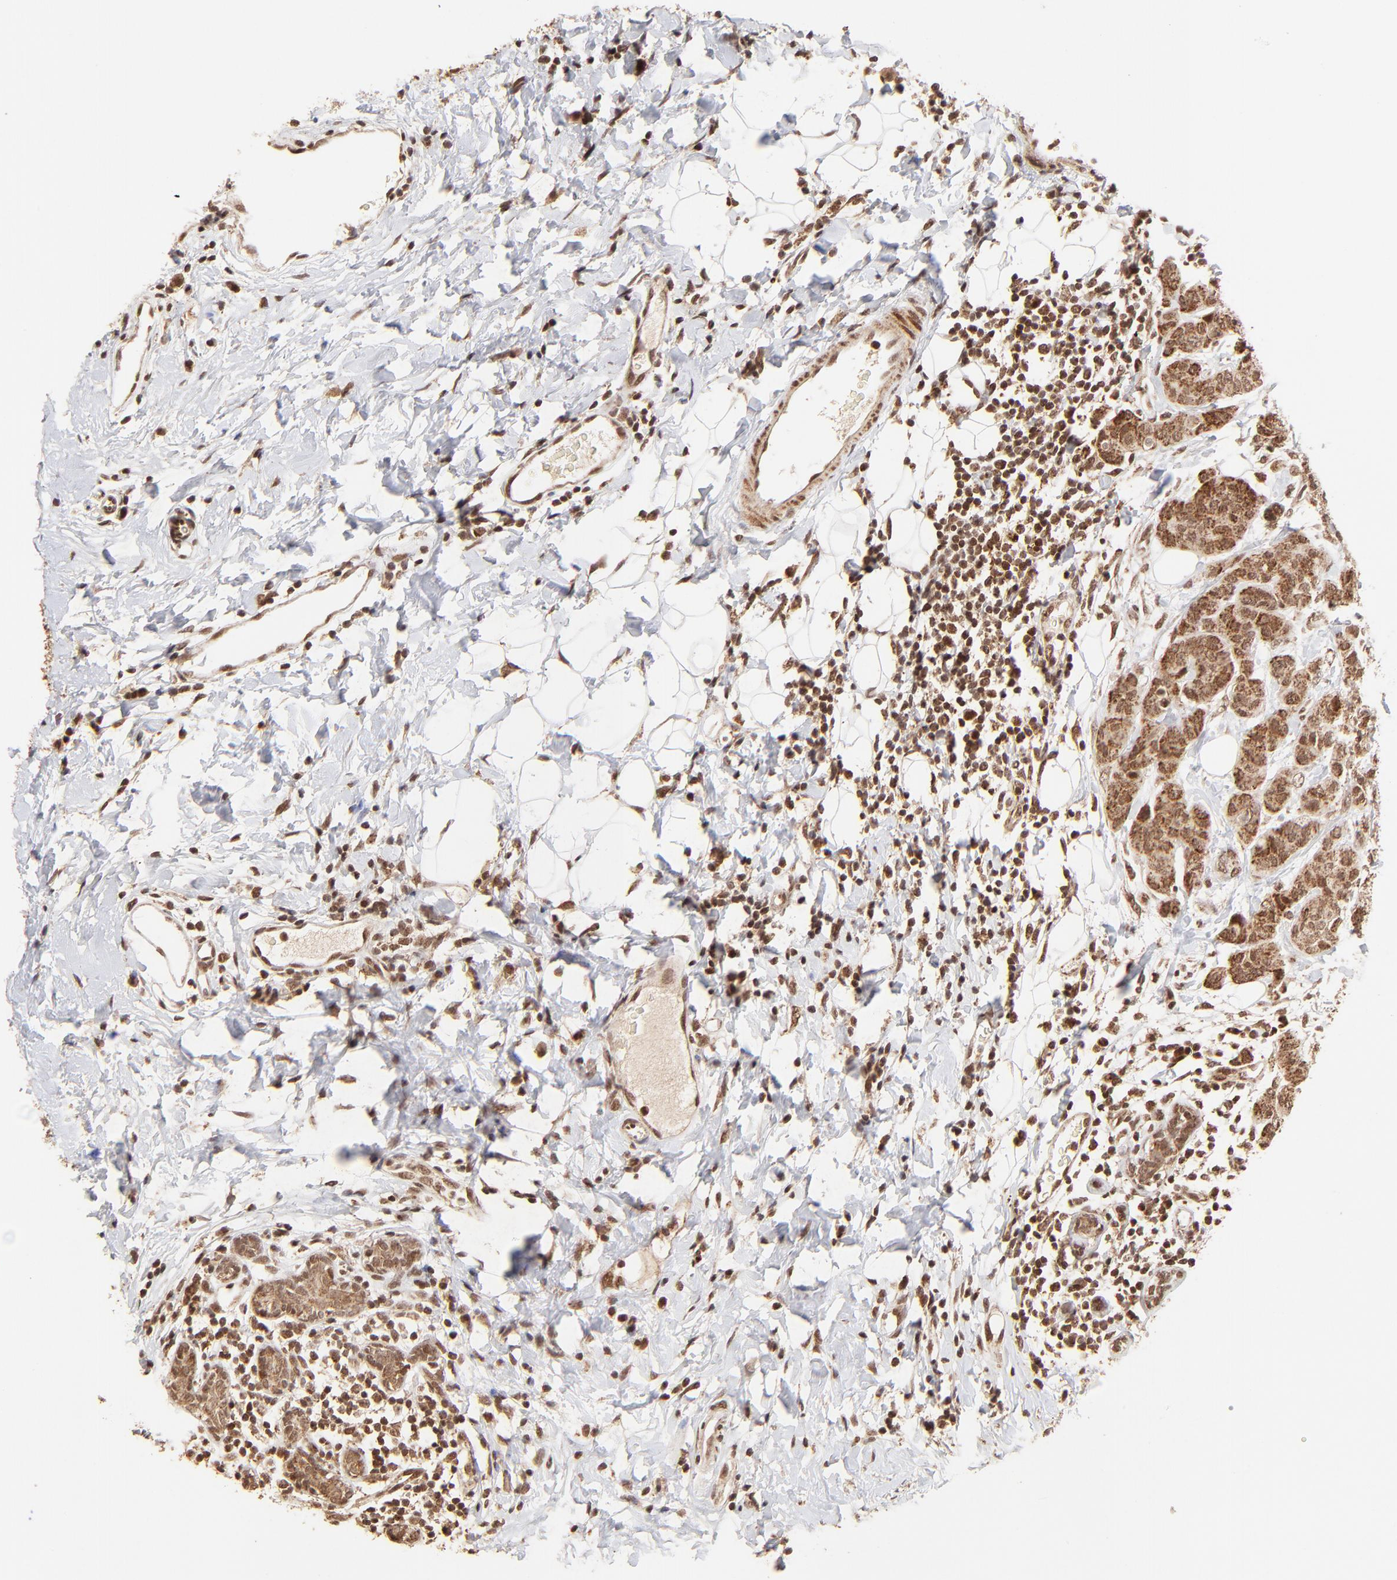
{"staining": {"intensity": "strong", "quantity": ">75%", "location": "cytoplasmic/membranous,nuclear"}, "tissue": "breast cancer", "cell_type": "Tumor cells", "image_type": "cancer", "snomed": [{"axis": "morphology", "description": "Duct carcinoma"}, {"axis": "topography", "description": "Breast"}], "caption": "Breast cancer stained with DAB IHC demonstrates high levels of strong cytoplasmic/membranous and nuclear positivity in approximately >75% of tumor cells. Ihc stains the protein in brown and the nuclei are stained blue.", "gene": "MED15", "patient": {"sex": "female", "age": 40}}